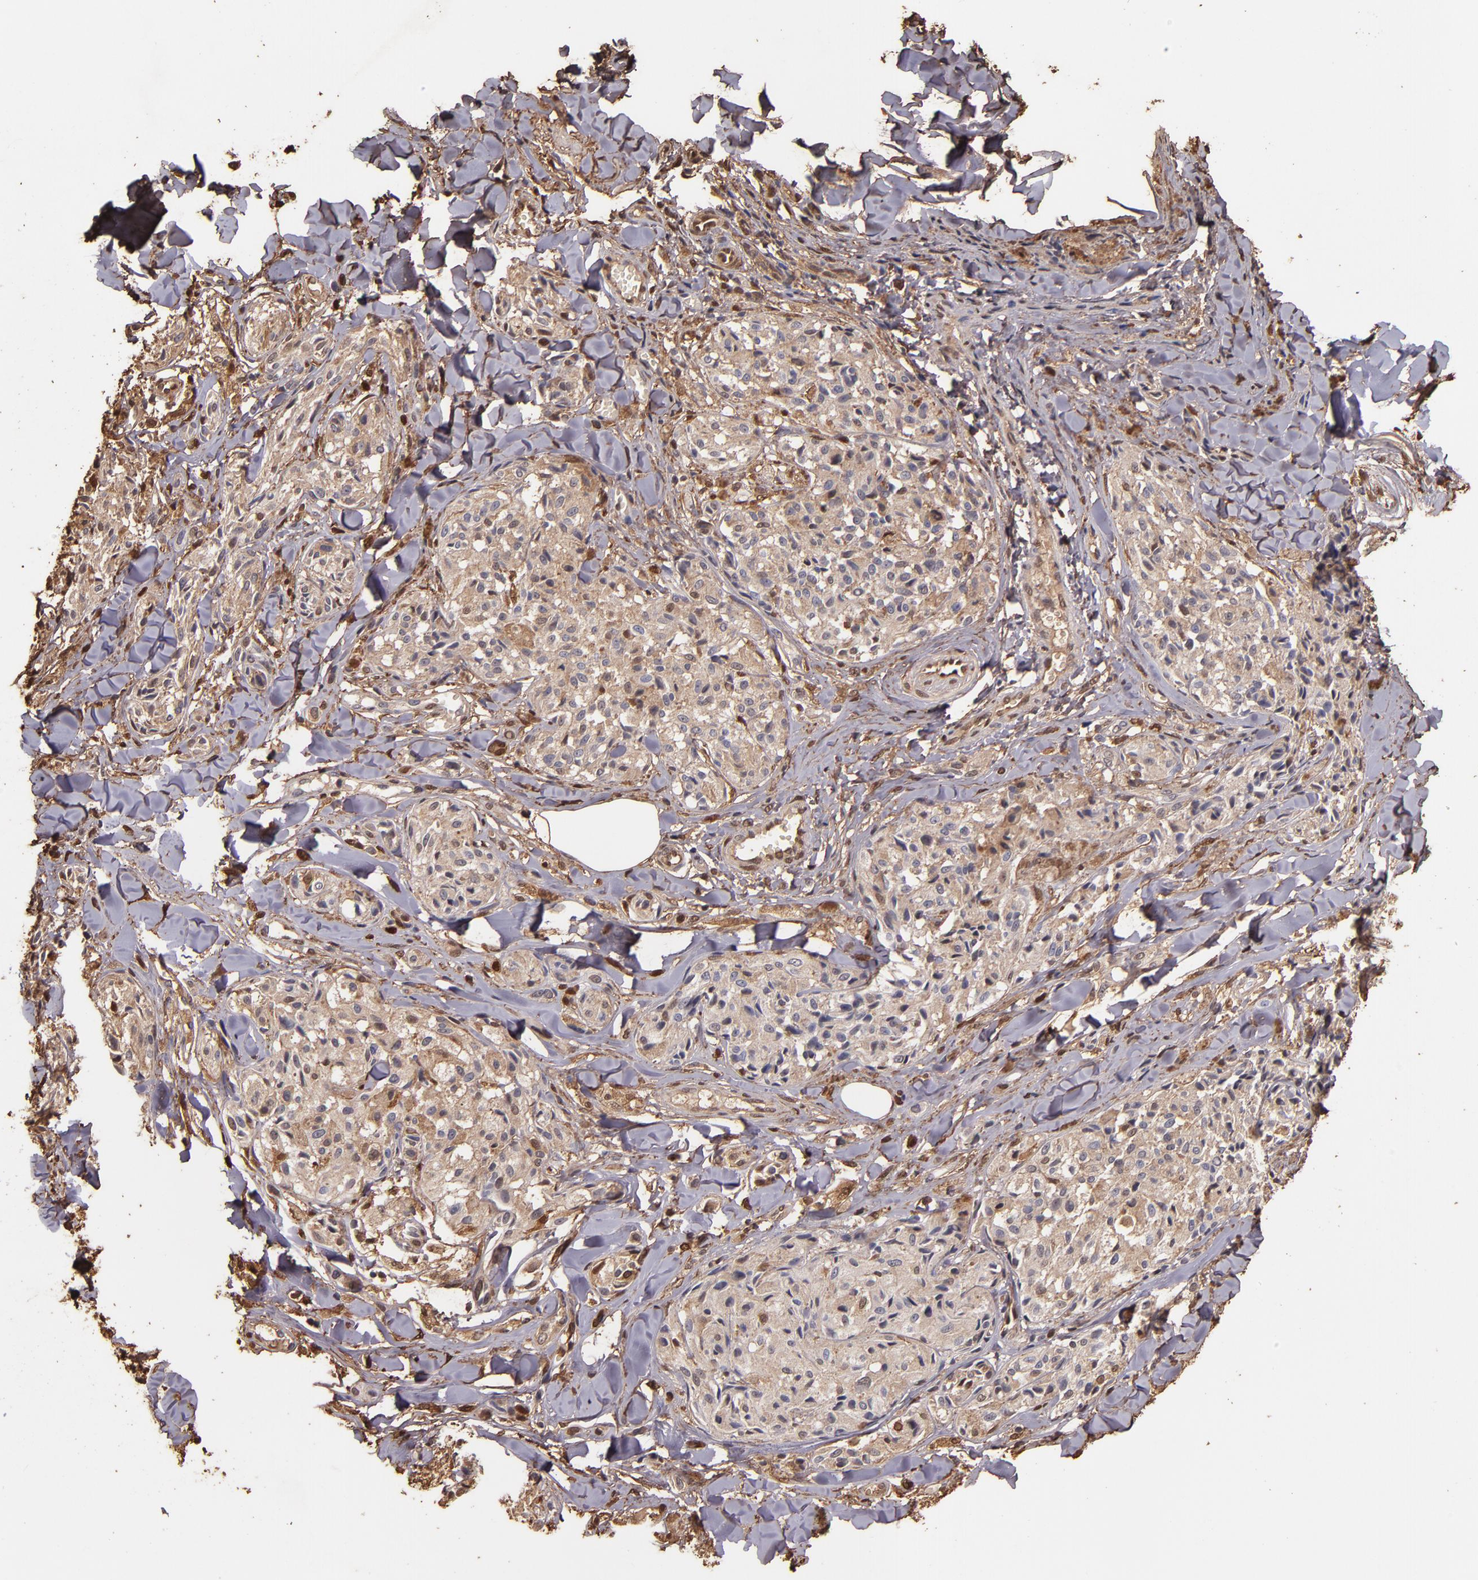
{"staining": {"intensity": "weak", "quantity": ">75%", "location": "cytoplasmic/membranous"}, "tissue": "melanoma", "cell_type": "Tumor cells", "image_type": "cancer", "snomed": [{"axis": "morphology", "description": "Malignant melanoma, Metastatic site"}, {"axis": "topography", "description": "Skin"}], "caption": "IHC staining of melanoma, which shows low levels of weak cytoplasmic/membranous staining in about >75% of tumor cells indicating weak cytoplasmic/membranous protein expression. The staining was performed using DAB (3,3'-diaminobenzidine) (brown) for protein detection and nuclei were counterstained in hematoxylin (blue).", "gene": "S100A6", "patient": {"sex": "female", "age": 66}}